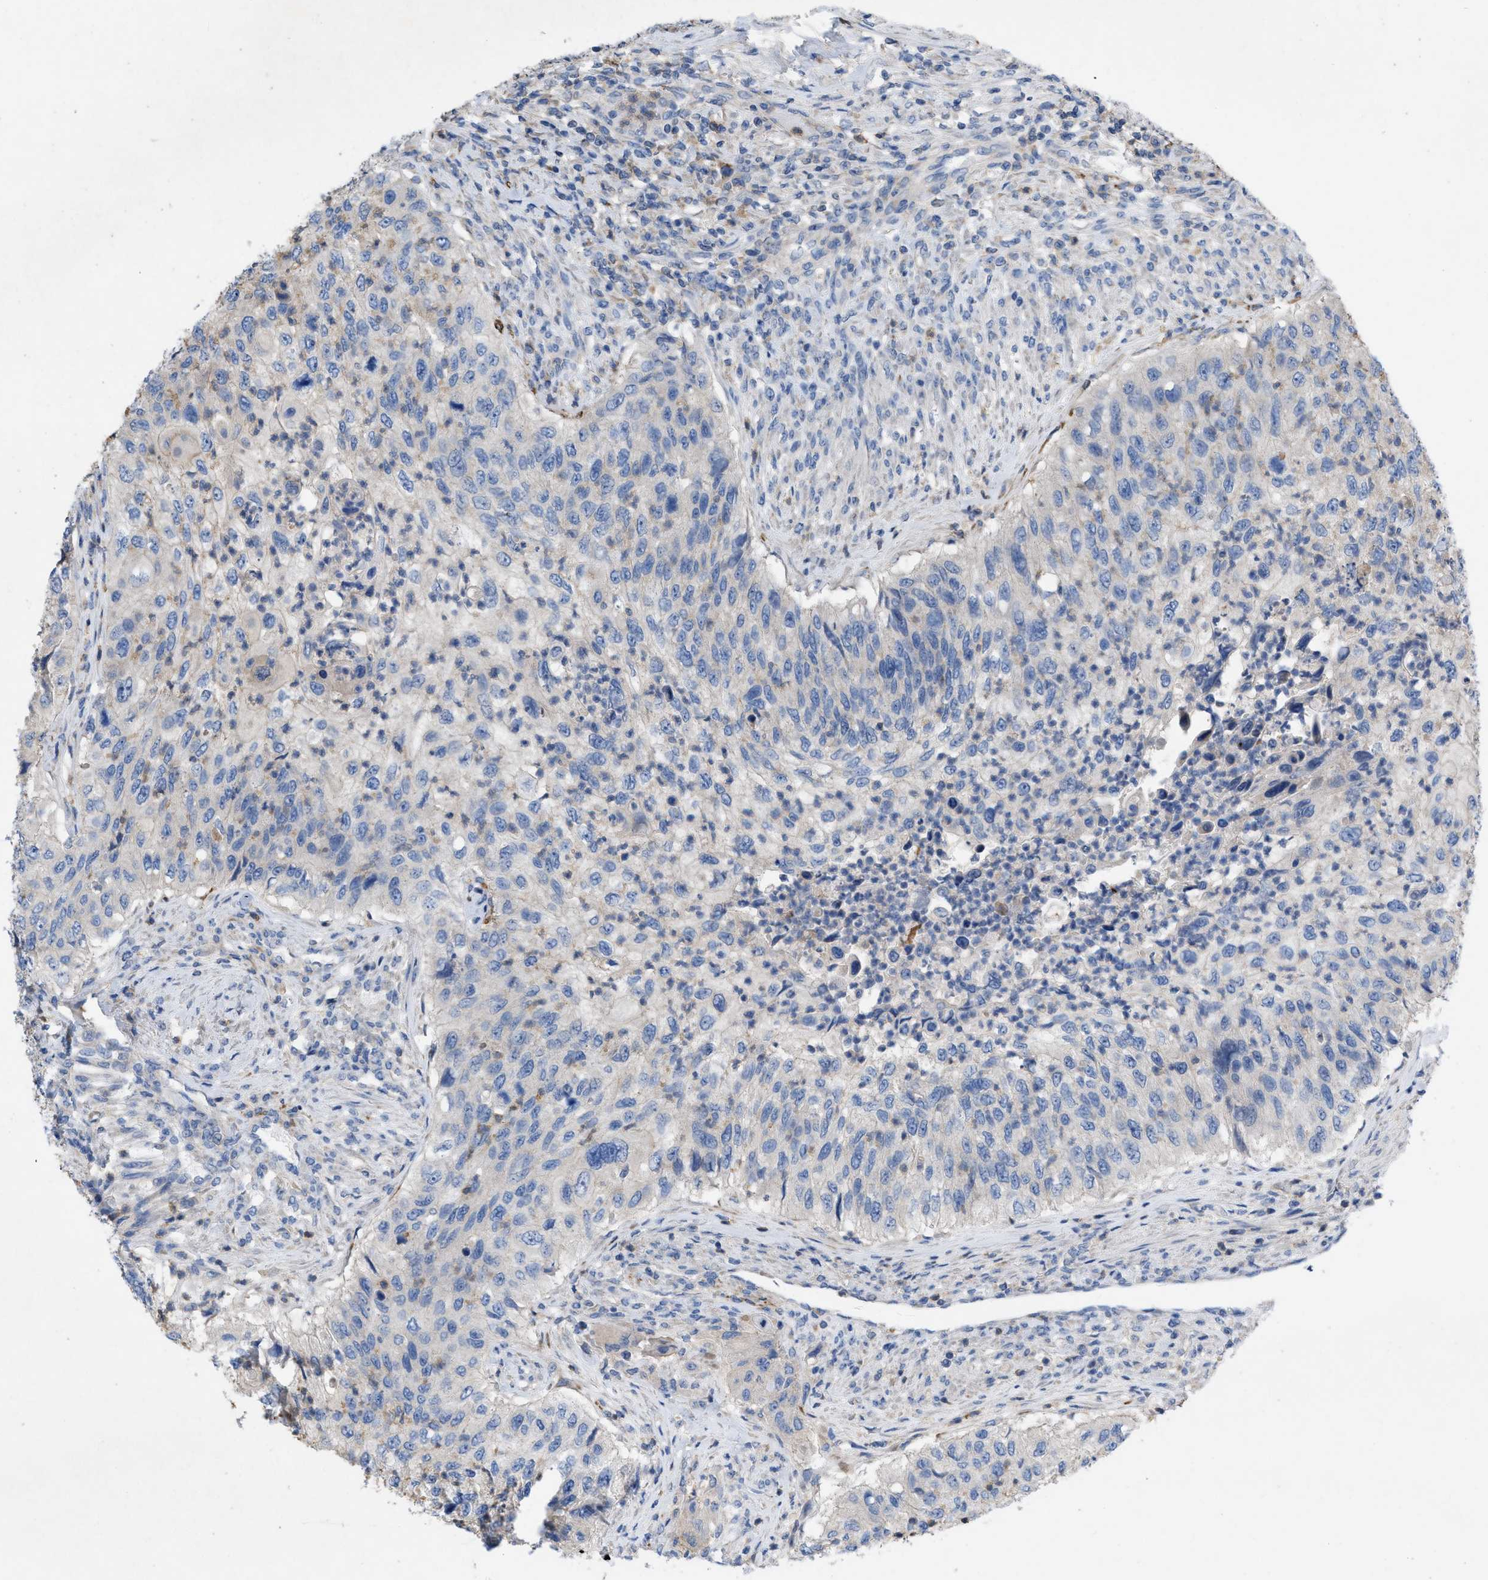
{"staining": {"intensity": "negative", "quantity": "none", "location": "none"}, "tissue": "urothelial cancer", "cell_type": "Tumor cells", "image_type": "cancer", "snomed": [{"axis": "morphology", "description": "Urothelial carcinoma, High grade"}, {"axis": "topography", "description": "Urinary bladder"}], "caption": "Immunohistochemistry of human urothelial cancer displays no staining in tumor cells.", "gene": "PLPPR5", "patient": {"sex": "female", "age": 60}}